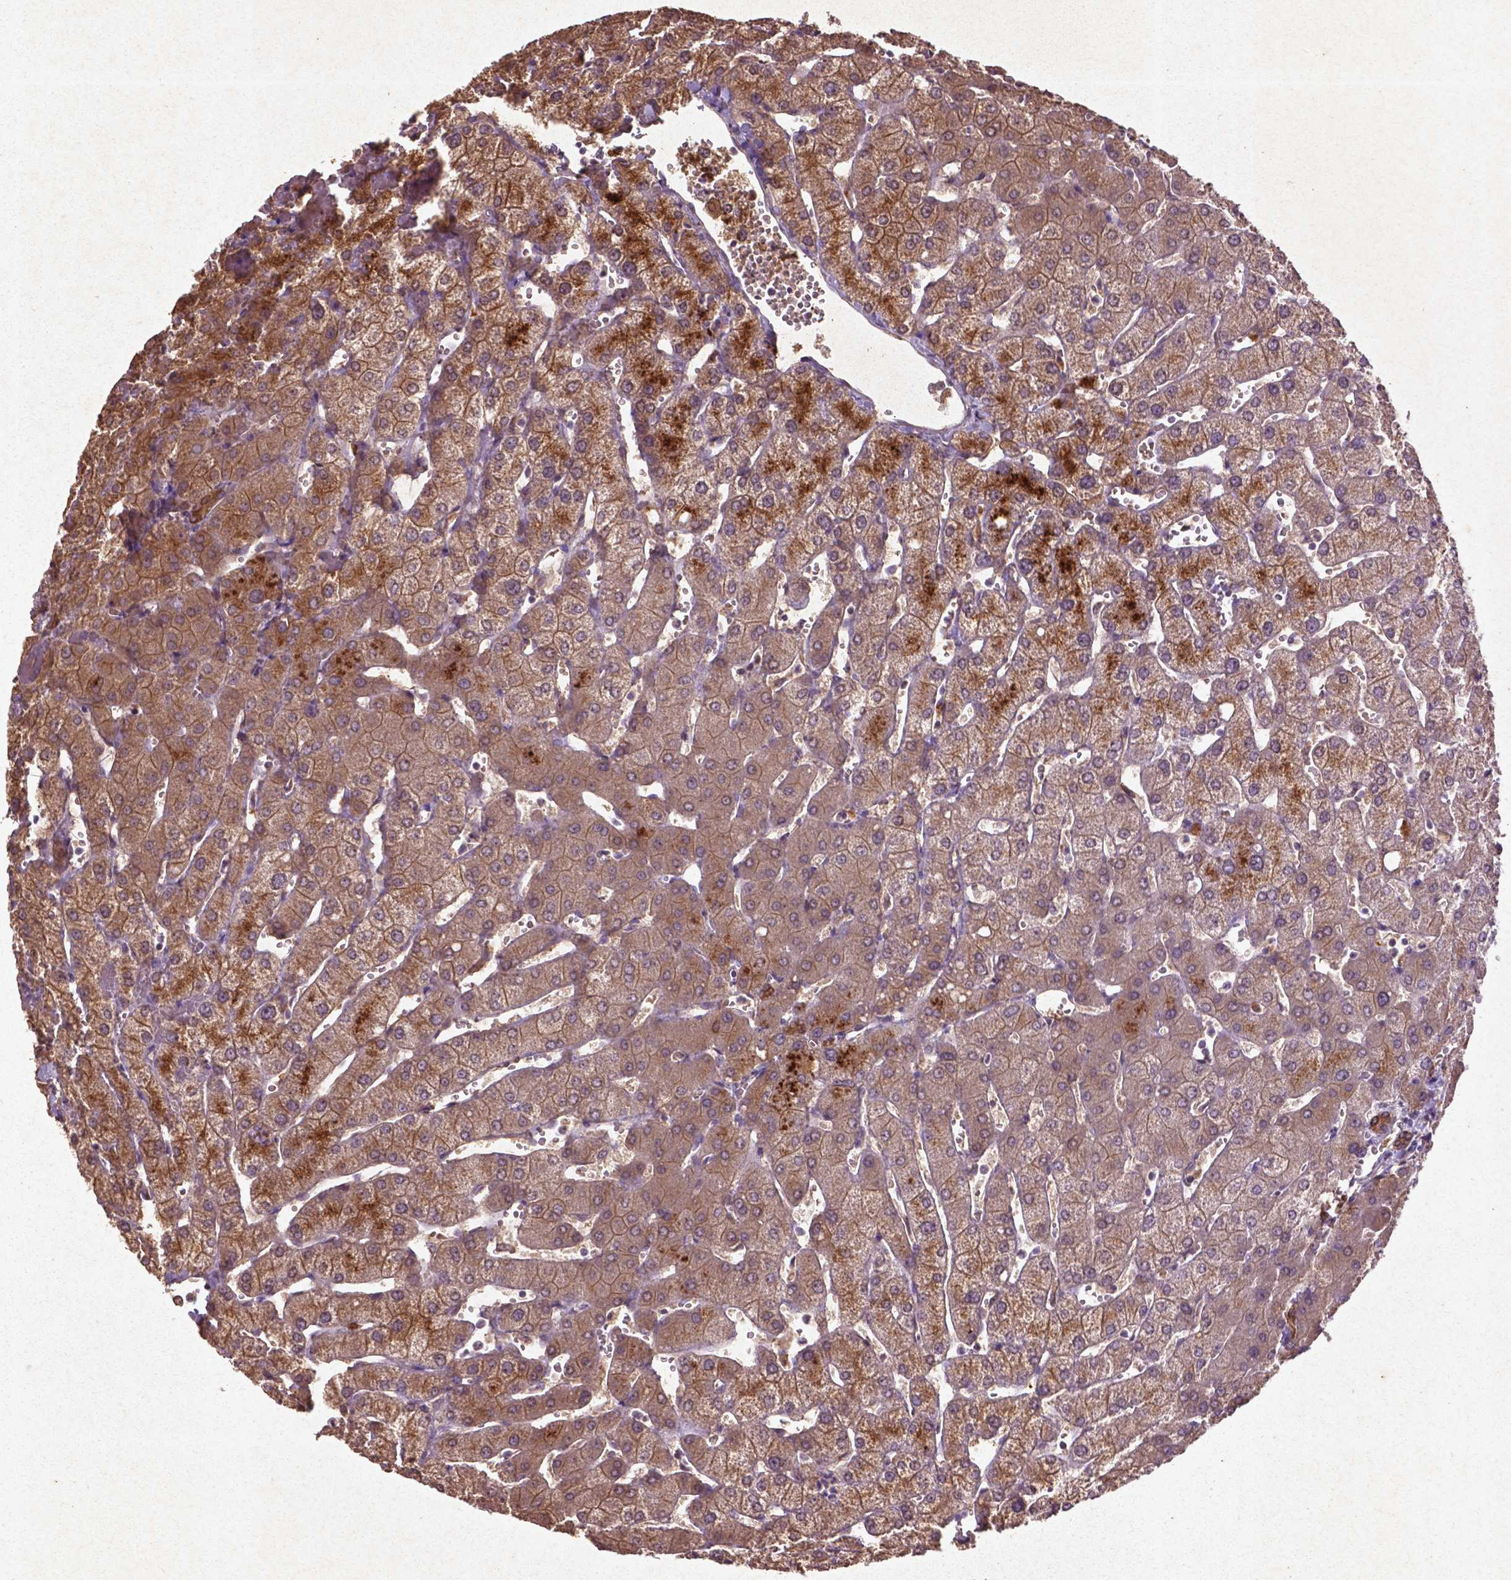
{"staining": {"intensity": "moderate", "quantity": ">75%", "location": "cytoplasmic/membranous"}, "tissue": "liver", "cell_type": "Cholangiocytes", "image_type": "normal", "snomed": [{"axis": "morphology", "description": "Normal tissue, NOS"}, {"axis": "topography", "description": "Liver"}], "caption": "This is an image of immunohistochemistry staining of benign liver, which shows moderate positivity in the cytoplasmic/membranous of cholangiocytes.", "gene": "COQ2", "patient": {"sex": "female", "age": 54}}